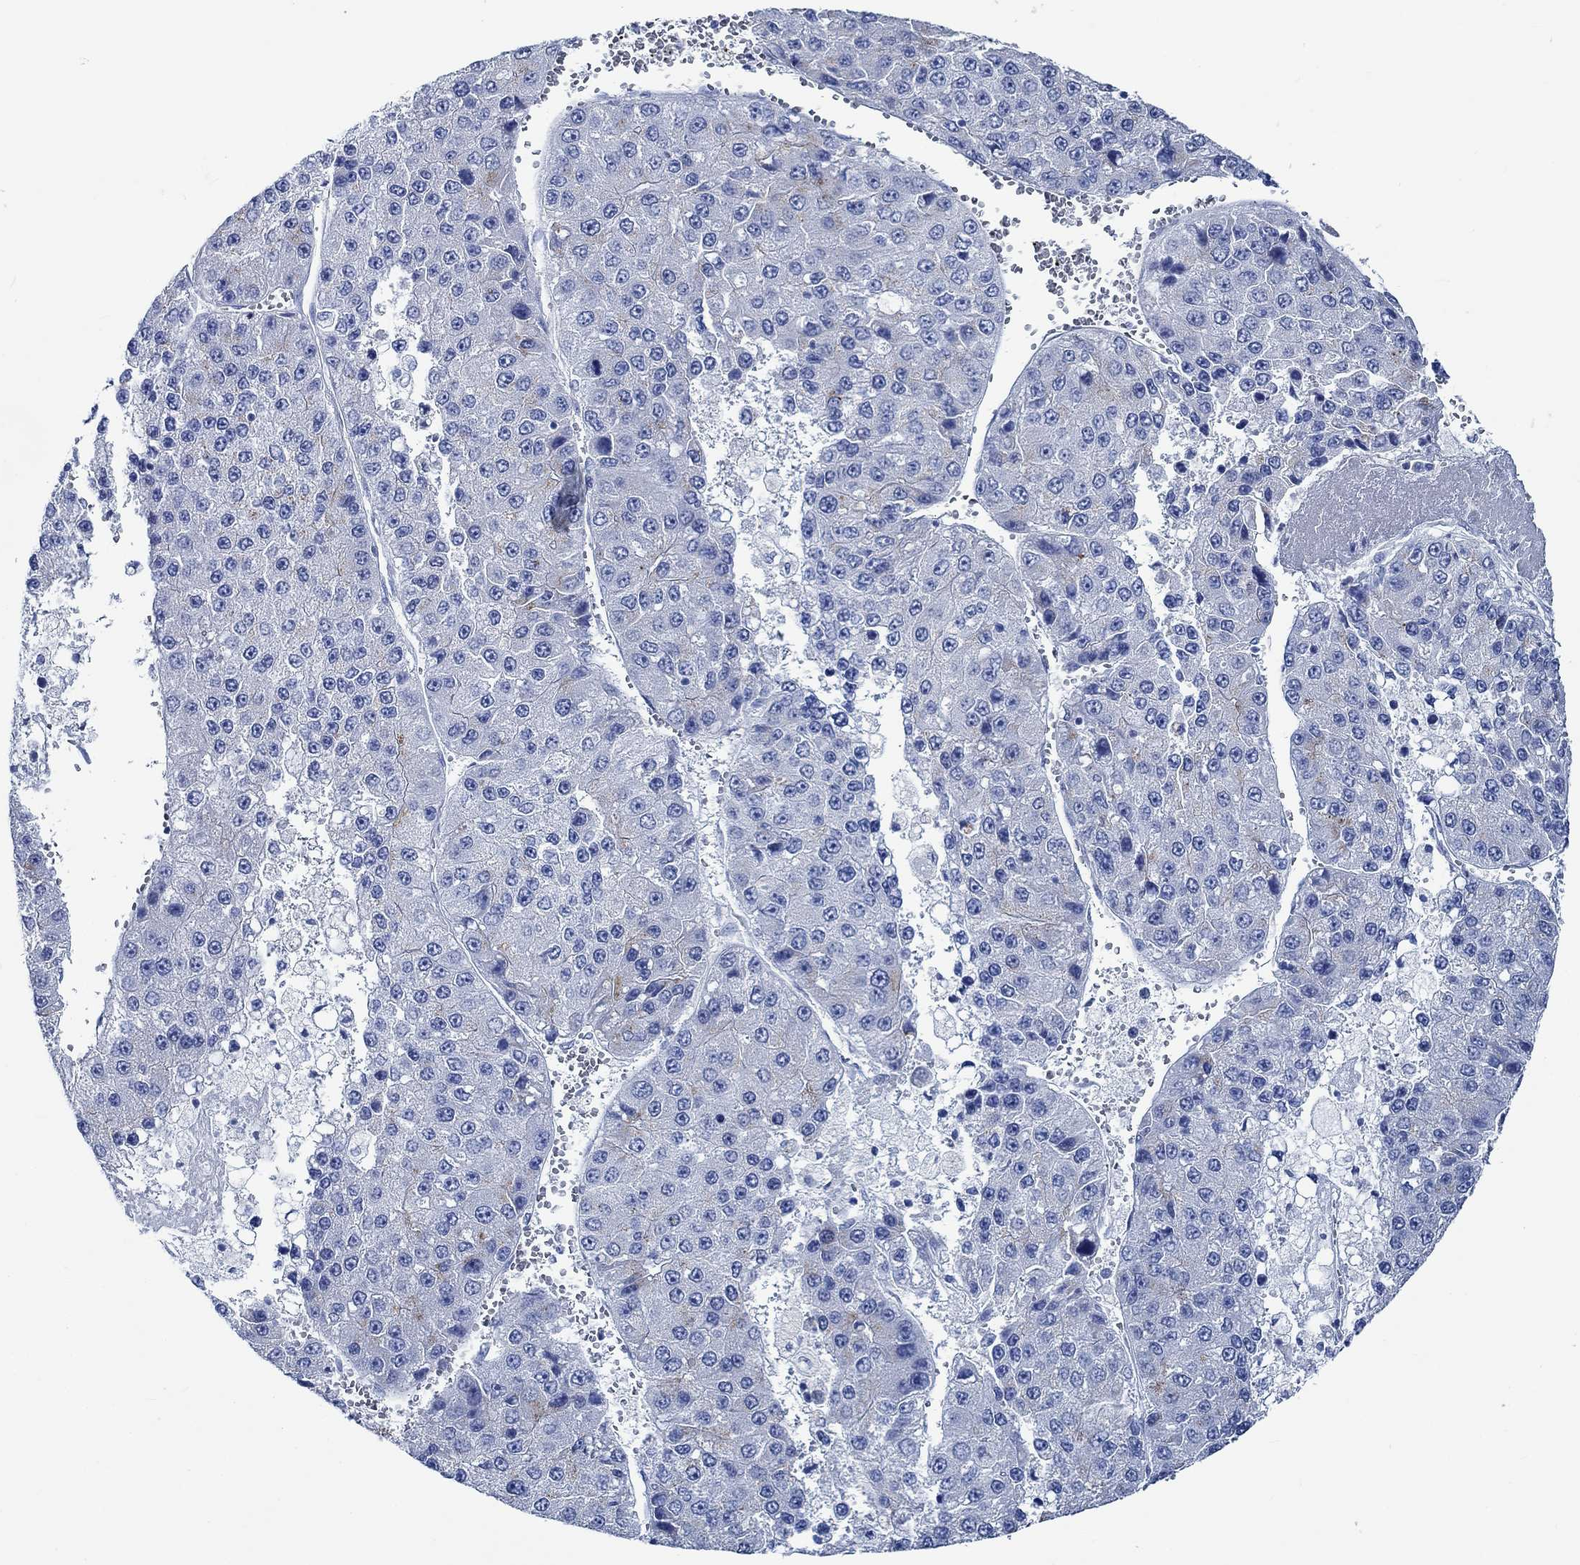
{"staining": {"intensity": "negative", "quantity": "none", "location": "none"}, "tissue": "liver cancer", "cell_type": "Tumor cells", "image_type": "cancer", "snomed": [{"axis": "morphology", "description": "Carcinoma, Hepatocellular, NOS"}, {"axis": "topography", "description": "Liver"}], "caption": "Immunohistochemical staining of human liver cancer (hepatocellular carcinoma) exhibits no significant positivity in tumor cells.", "gene": "SVEP1", "patient": {"sex": "female", "age": 73}}